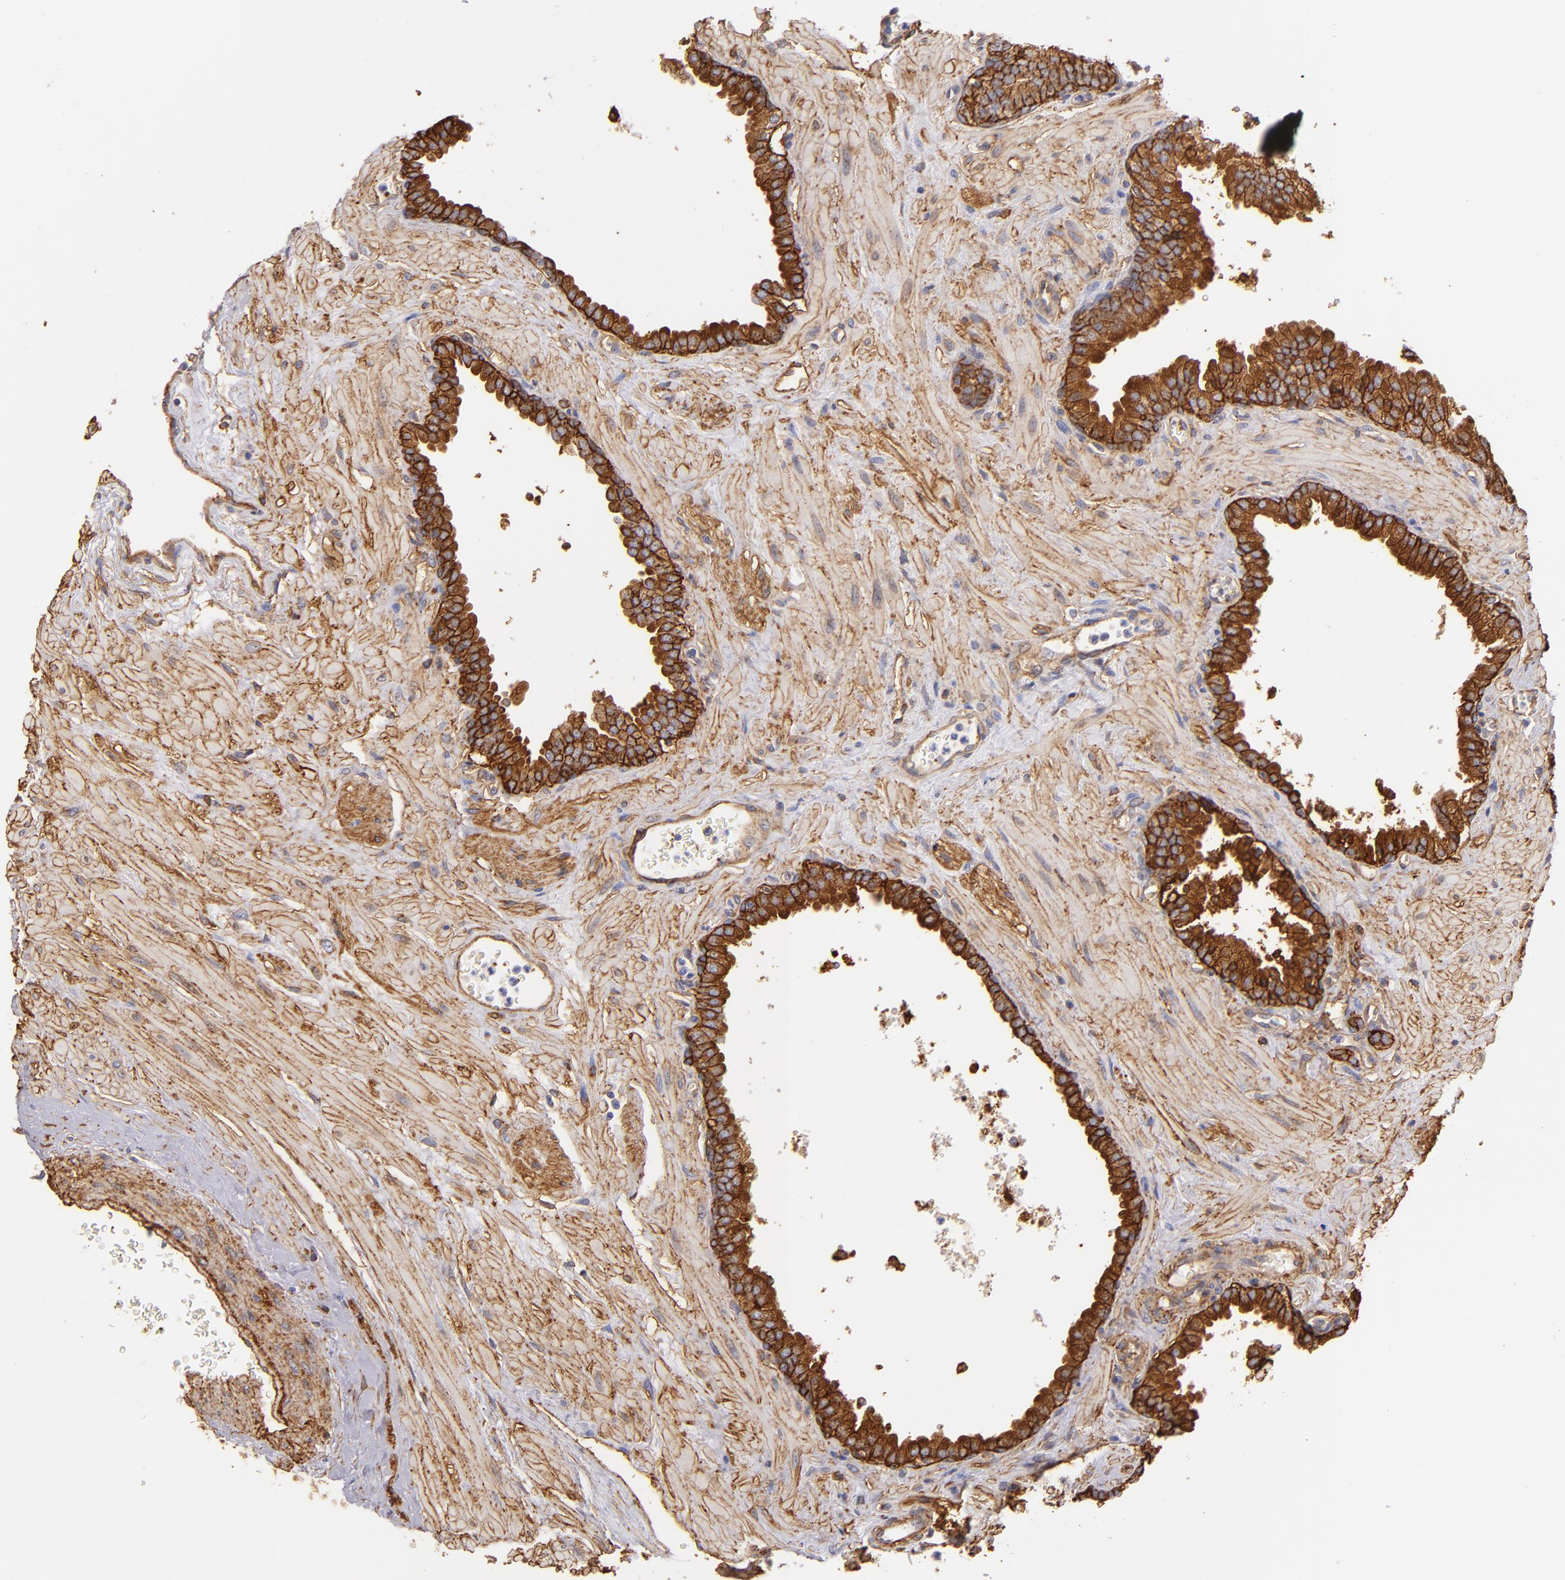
{"staining": {"intensity": "strong", "quantity": ">75%", "location": "cytoplasmic/membranous"}, "tissue": "prostate", "cell_type": "Glandular cells", "image_type": "normal", "snomed": [{"axis": "morphology", "description": "Normal tissue, NOS"}, {"axis": "topography", "description": "Prostate"}], "caption": "Glandular cells demonstrate high levels of strong cytoplasmic/membranous staining in about >75% of cells in unremarkable prostate.", "gene": "CD151", "patient": {"sex": "male", "age": 60}}